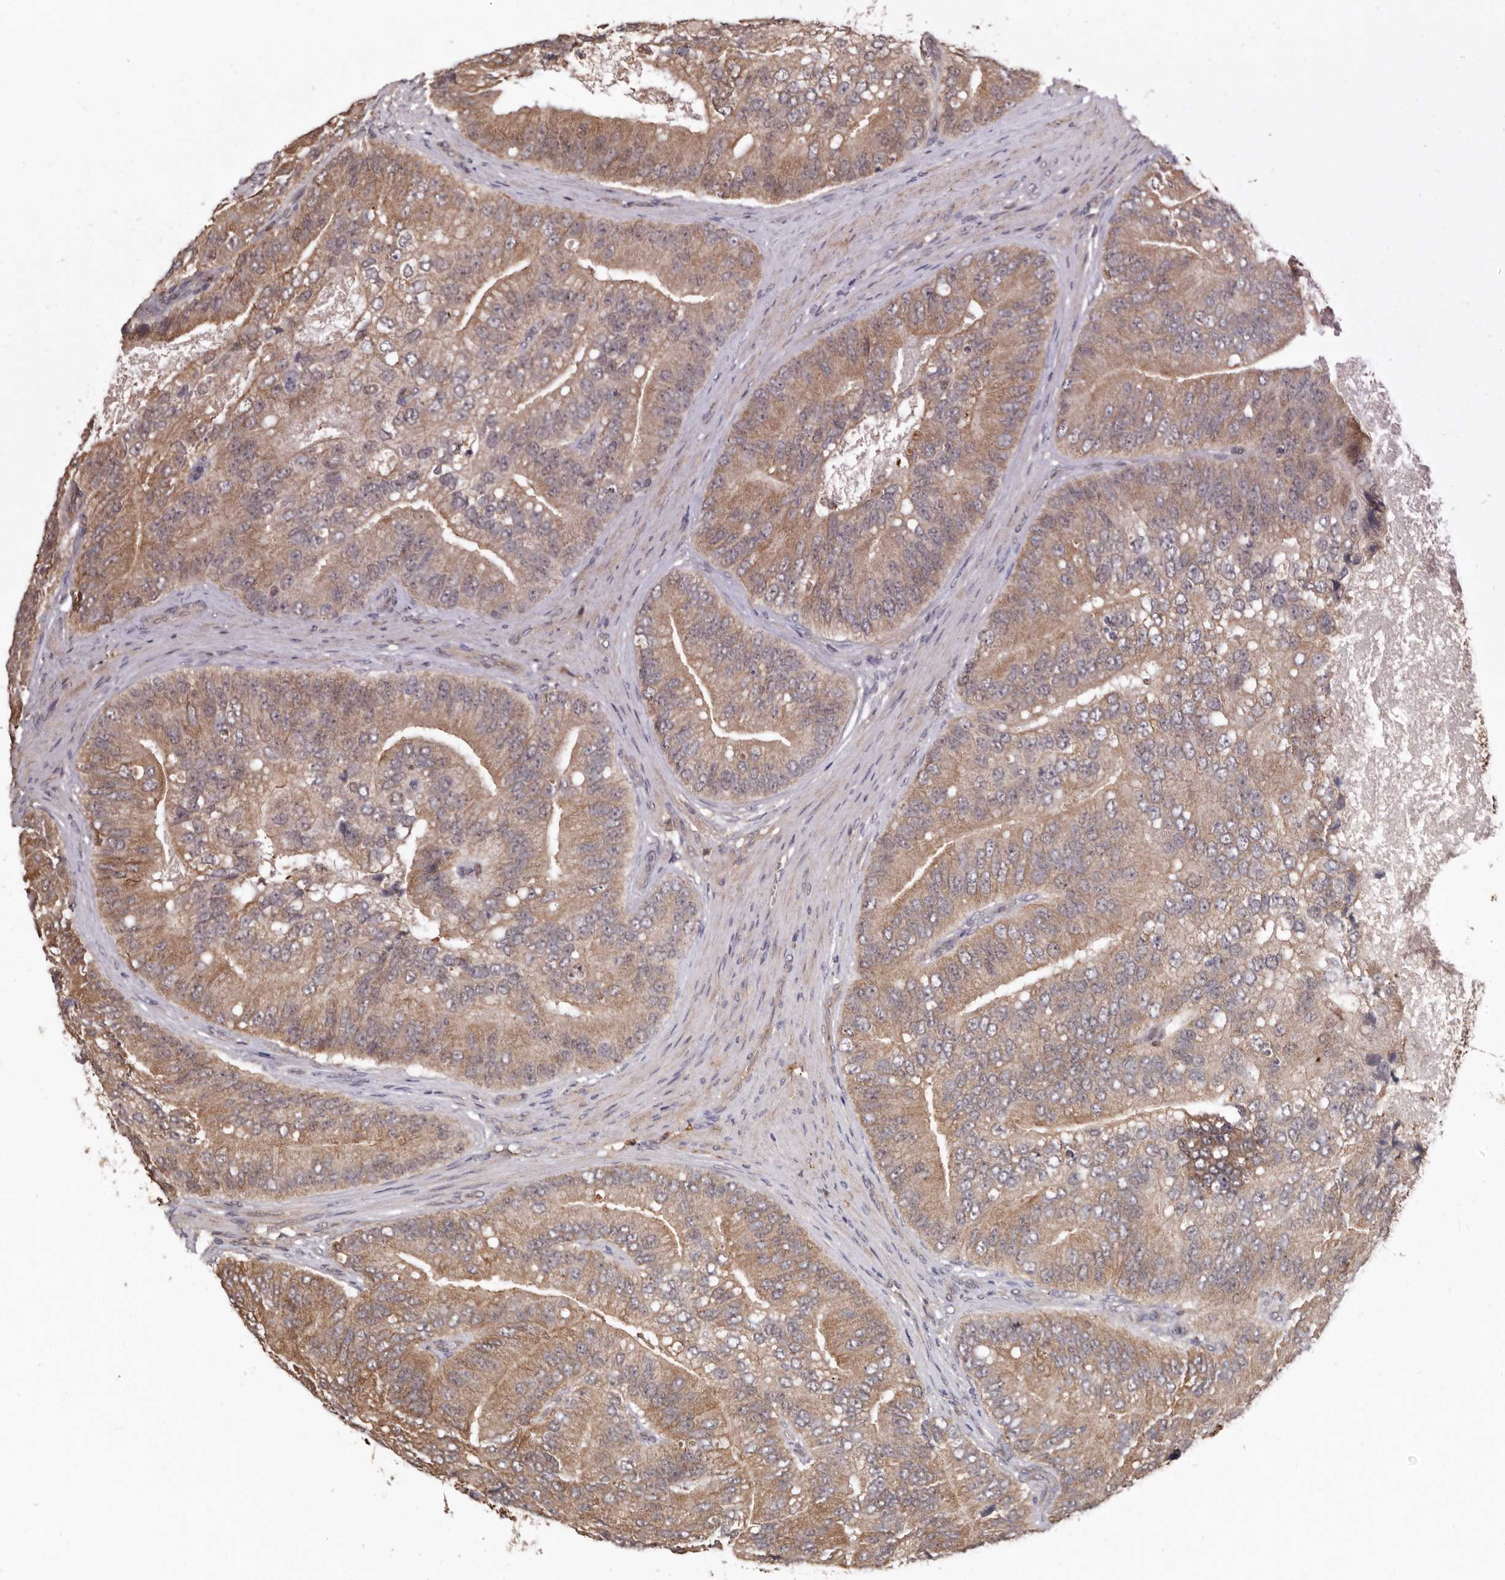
{"staining": {"intensity": "moderate", "quantity": ">75%", "location": "cytoplasmic/membranous"}, "tissue": "prostate cancer", "cell_type": "Tumor cells", "image_type": "cancer", "snomed": [{"axis": "morphology", "description": "Adenocarcinoma, High grade"}, {"axis": "topography", "description": "Prostate"}], "caption": "A histopathology image of prostate cancer (high-grade adenocarcinoma) stained for a protein exhibits moderate cytoplasmic/membranous brown staining in tumor cells.", "gene": "RSPO2", "patient": {"sex": "male", "age": 70}}